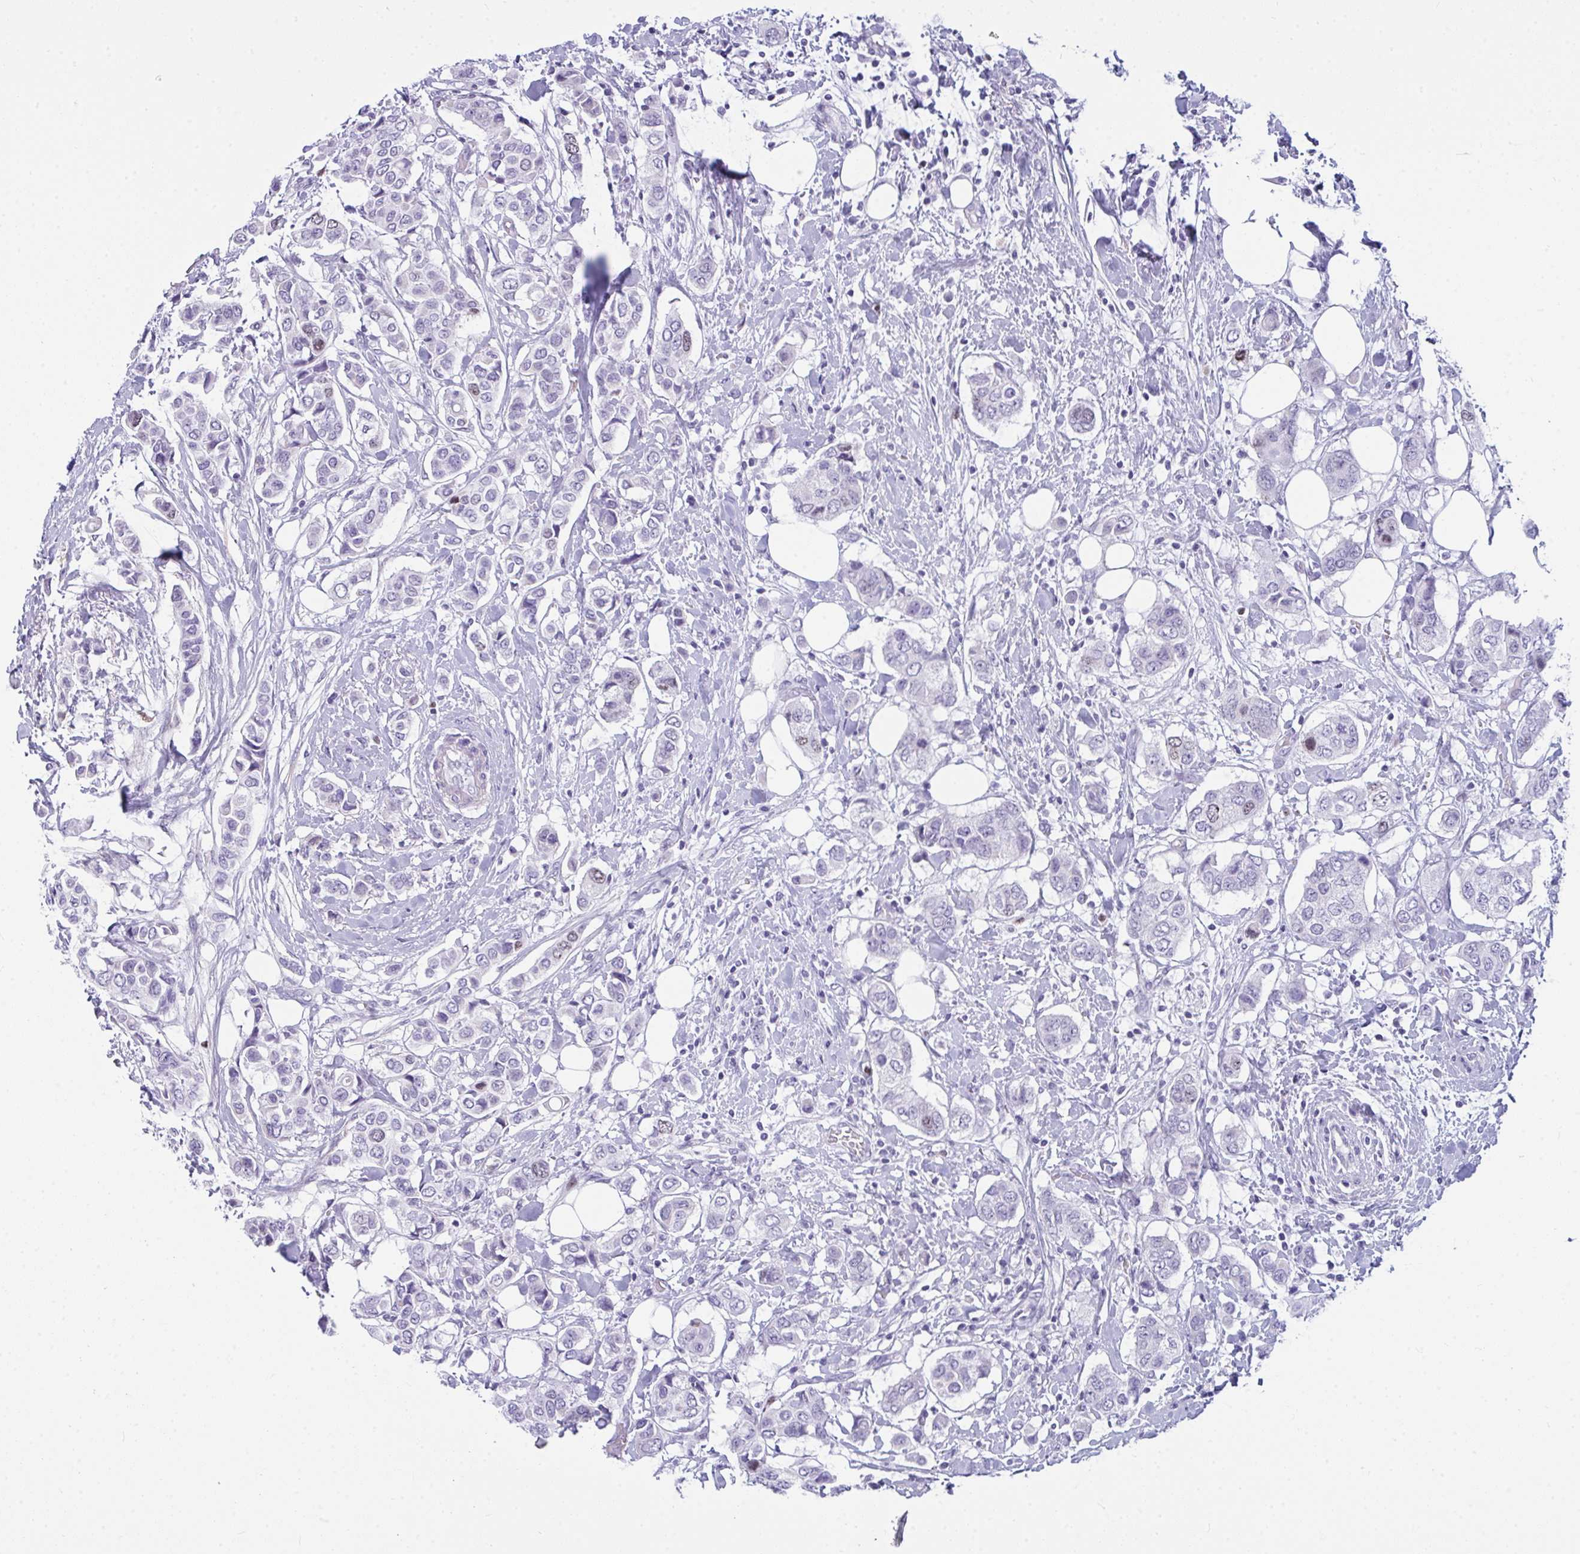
{"staining": {"intensity": "negative", "quantity": "none", "location": "none"}, "tissue": "breast cancer", "cell_type": "Tumor cells", "image_type": "cancer", "snomed": [{"axis": "morphology", "description": "Lobular carcinoma"}, {"axis": "topography", "description": "Breast"}], "caption": "Breast cancer (lobular carcinoma) stained for a protein using immunohistochemistry (IHC) demonstrates no staining tumor cells.", "gene": "SUZ12", "patient": {"sex": "female", "age": 51}}